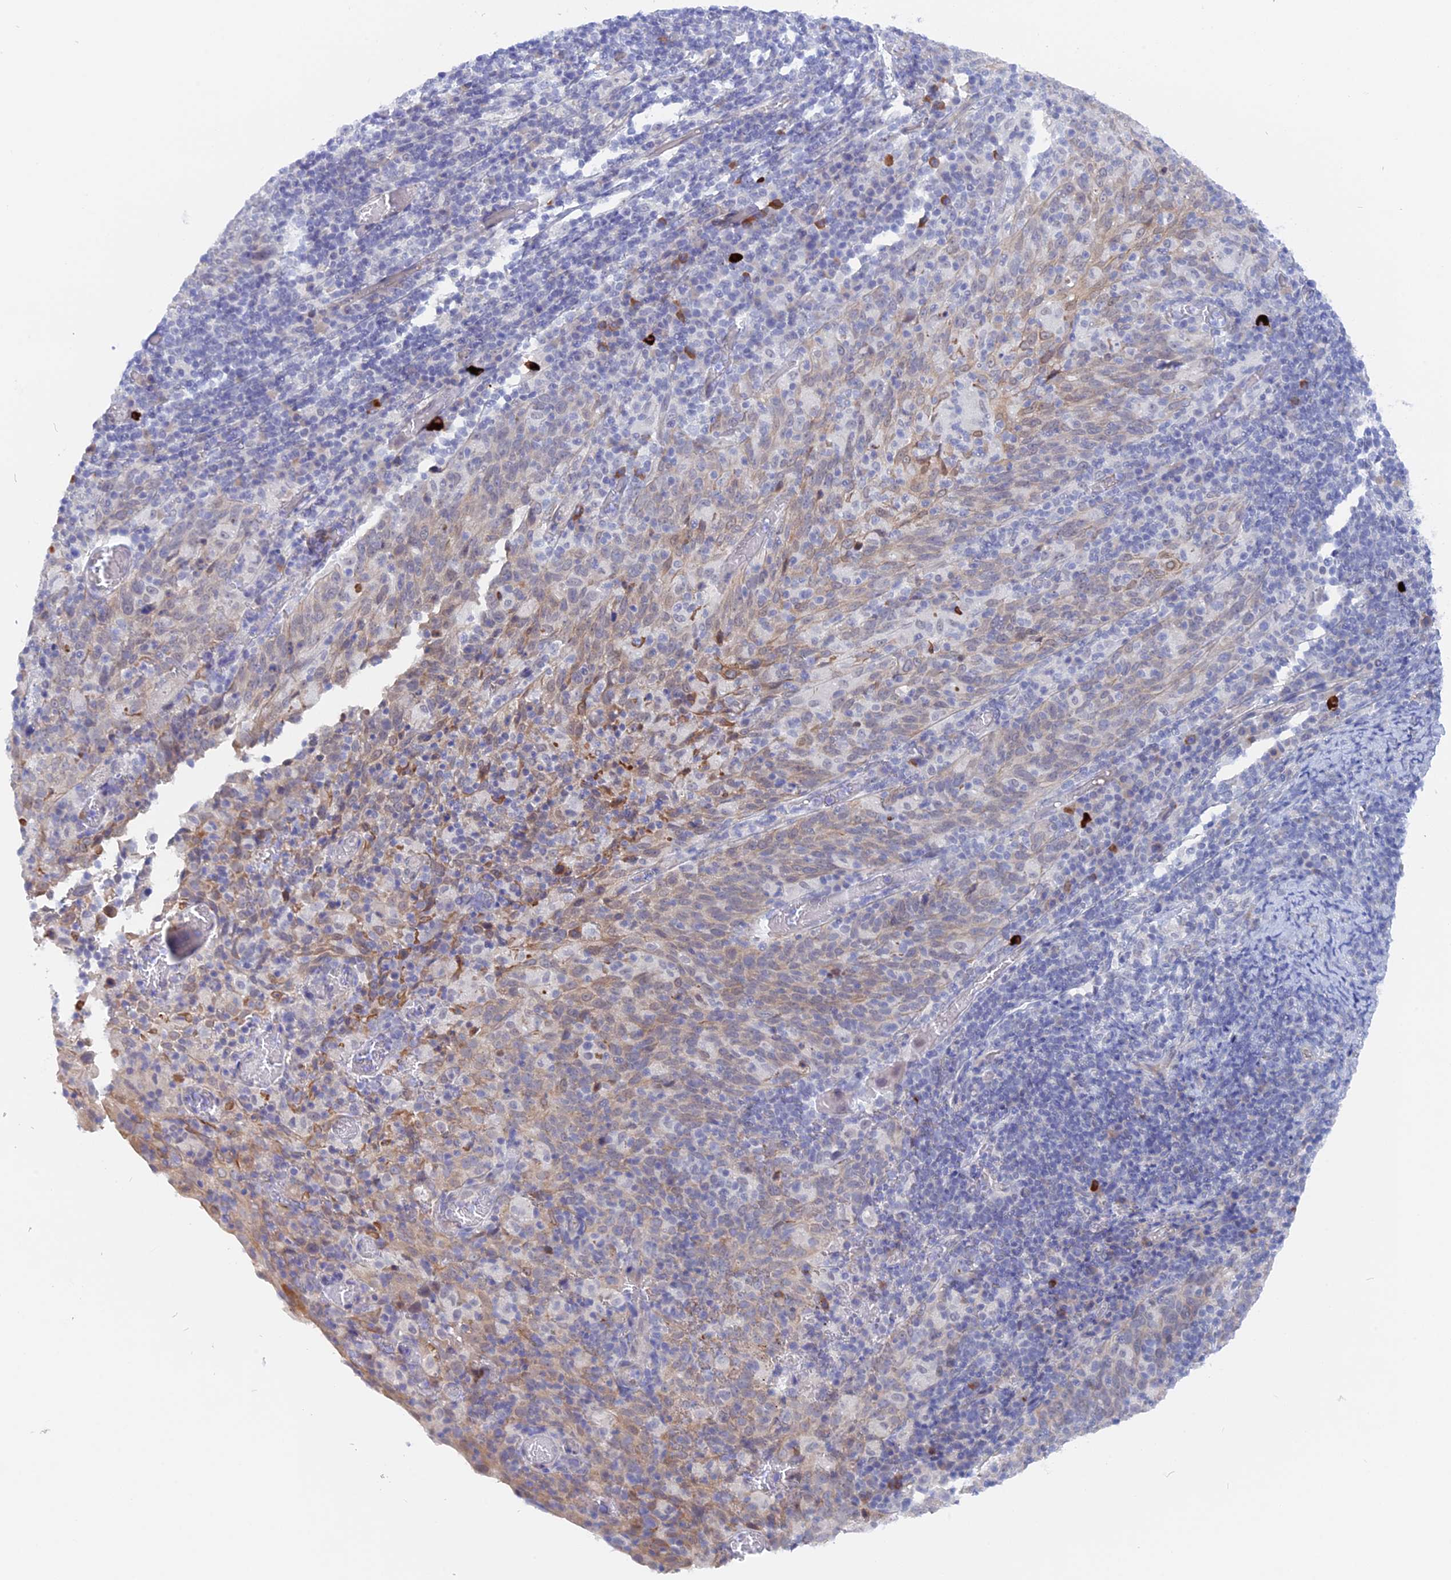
{"staining": {"intensity": "moderate", "quantity": "<25%", "location": "cytoplasmic/membranous,nuclear"}, "tissue": "cervical cancer", "cell_type": "Tumor cells", "image_type": "cancer", "snomed": [{"axis": "morphology", "description": "Squamous cell carcinoma, NOS"}, {"axis": "topography", "description": "Cervix"}], "caption": "Cervical cancer stained for a protein (brown) demonstrates moderate cytoplasmic/membranous and nuclear positive expression in approximately <25% of tumor cells.", "gene": "DACT3", "patient": {"sex": "female", "age": 52}}